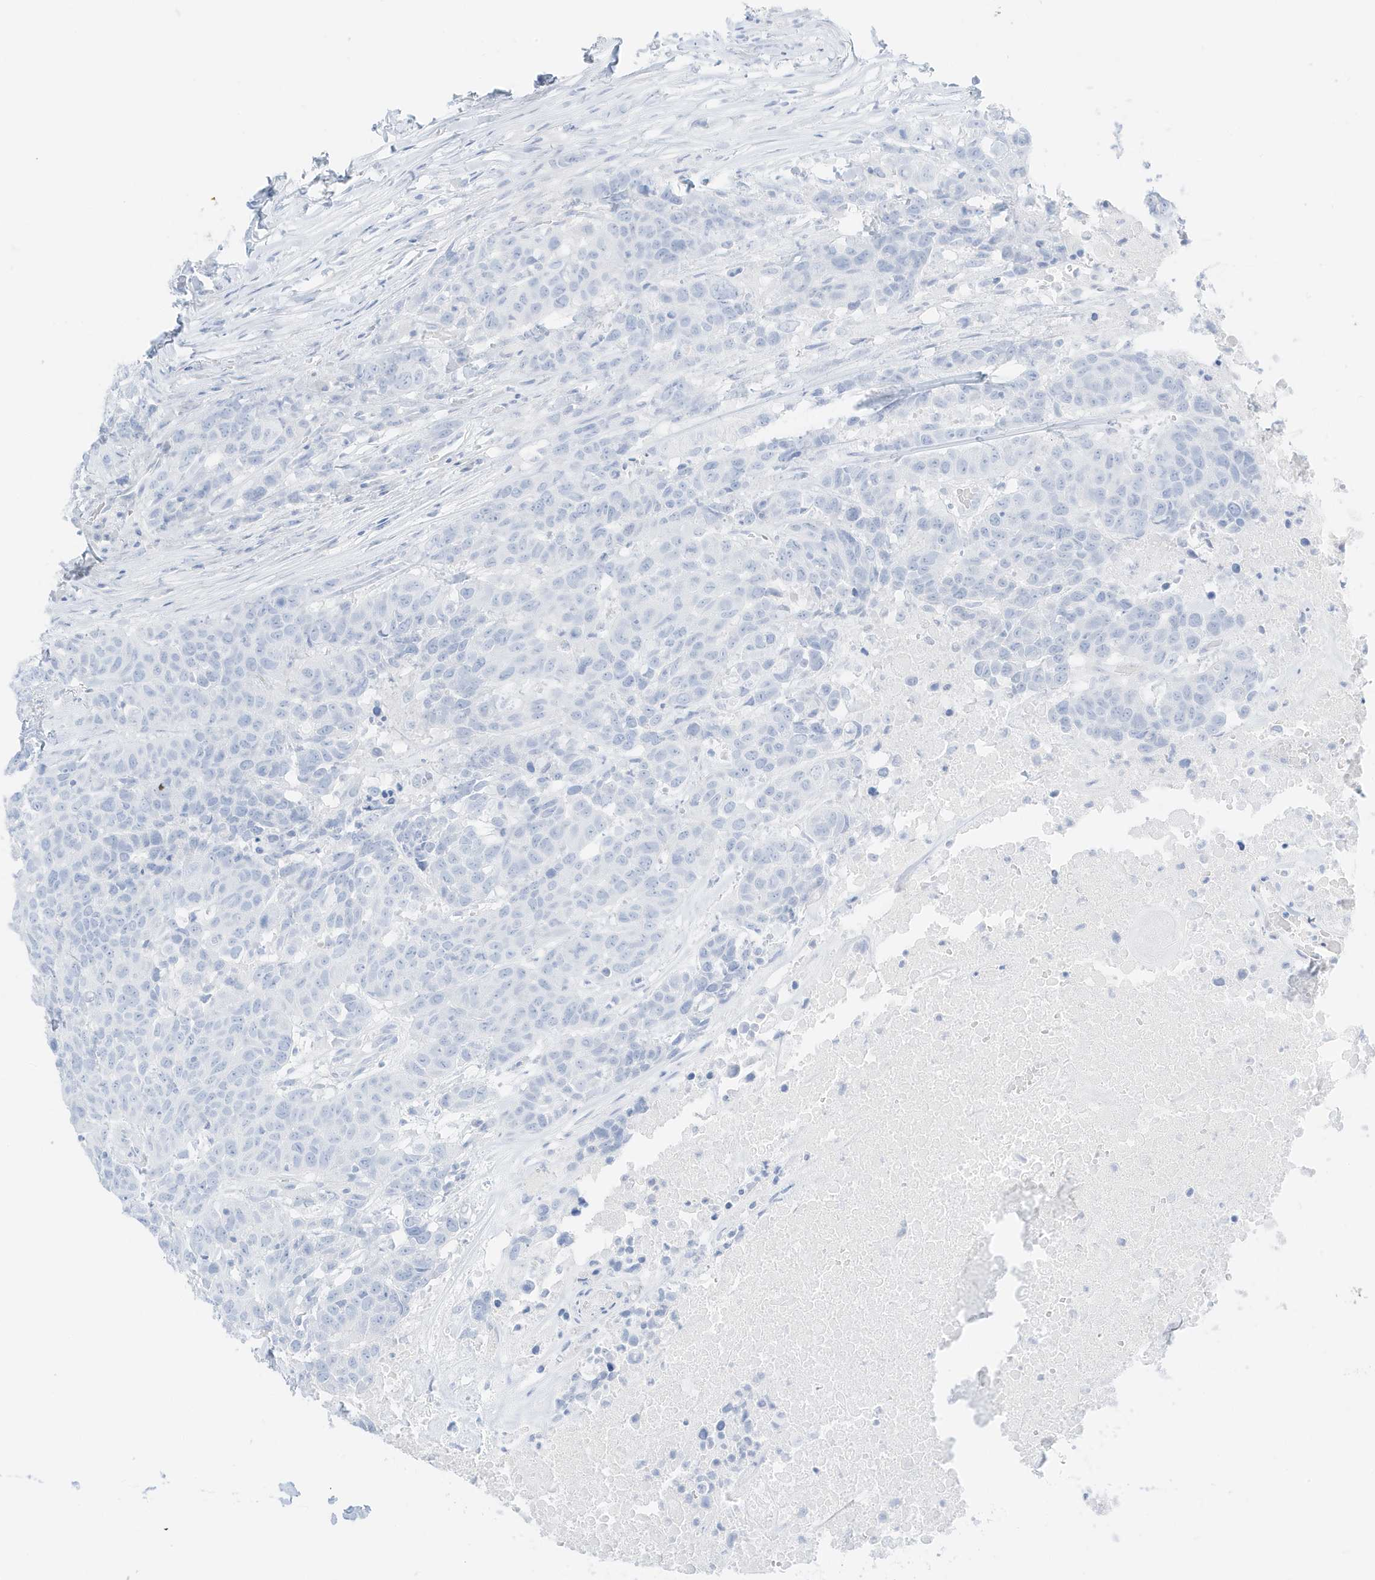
{"staining": {"intensity": "negative", "quantity": "none", "location": "none"}, "tissue": "head and neck cancer", "cell_type": "Tumor cells", "image_type": "cancer", "snomed": [{"axis": "morphology", "description": "Squamous cell carcinoma, NOS"}, {"axis": "topography", "description": "Head-Neck"}], "caption": "High power microscopy image of an IHC micrograph of squamous cell carcinoma (head and neck), revealing no significant staining in tumor cells.", "gene": "SLC22A13", "patient": {"sex": "male", "age": 66}}